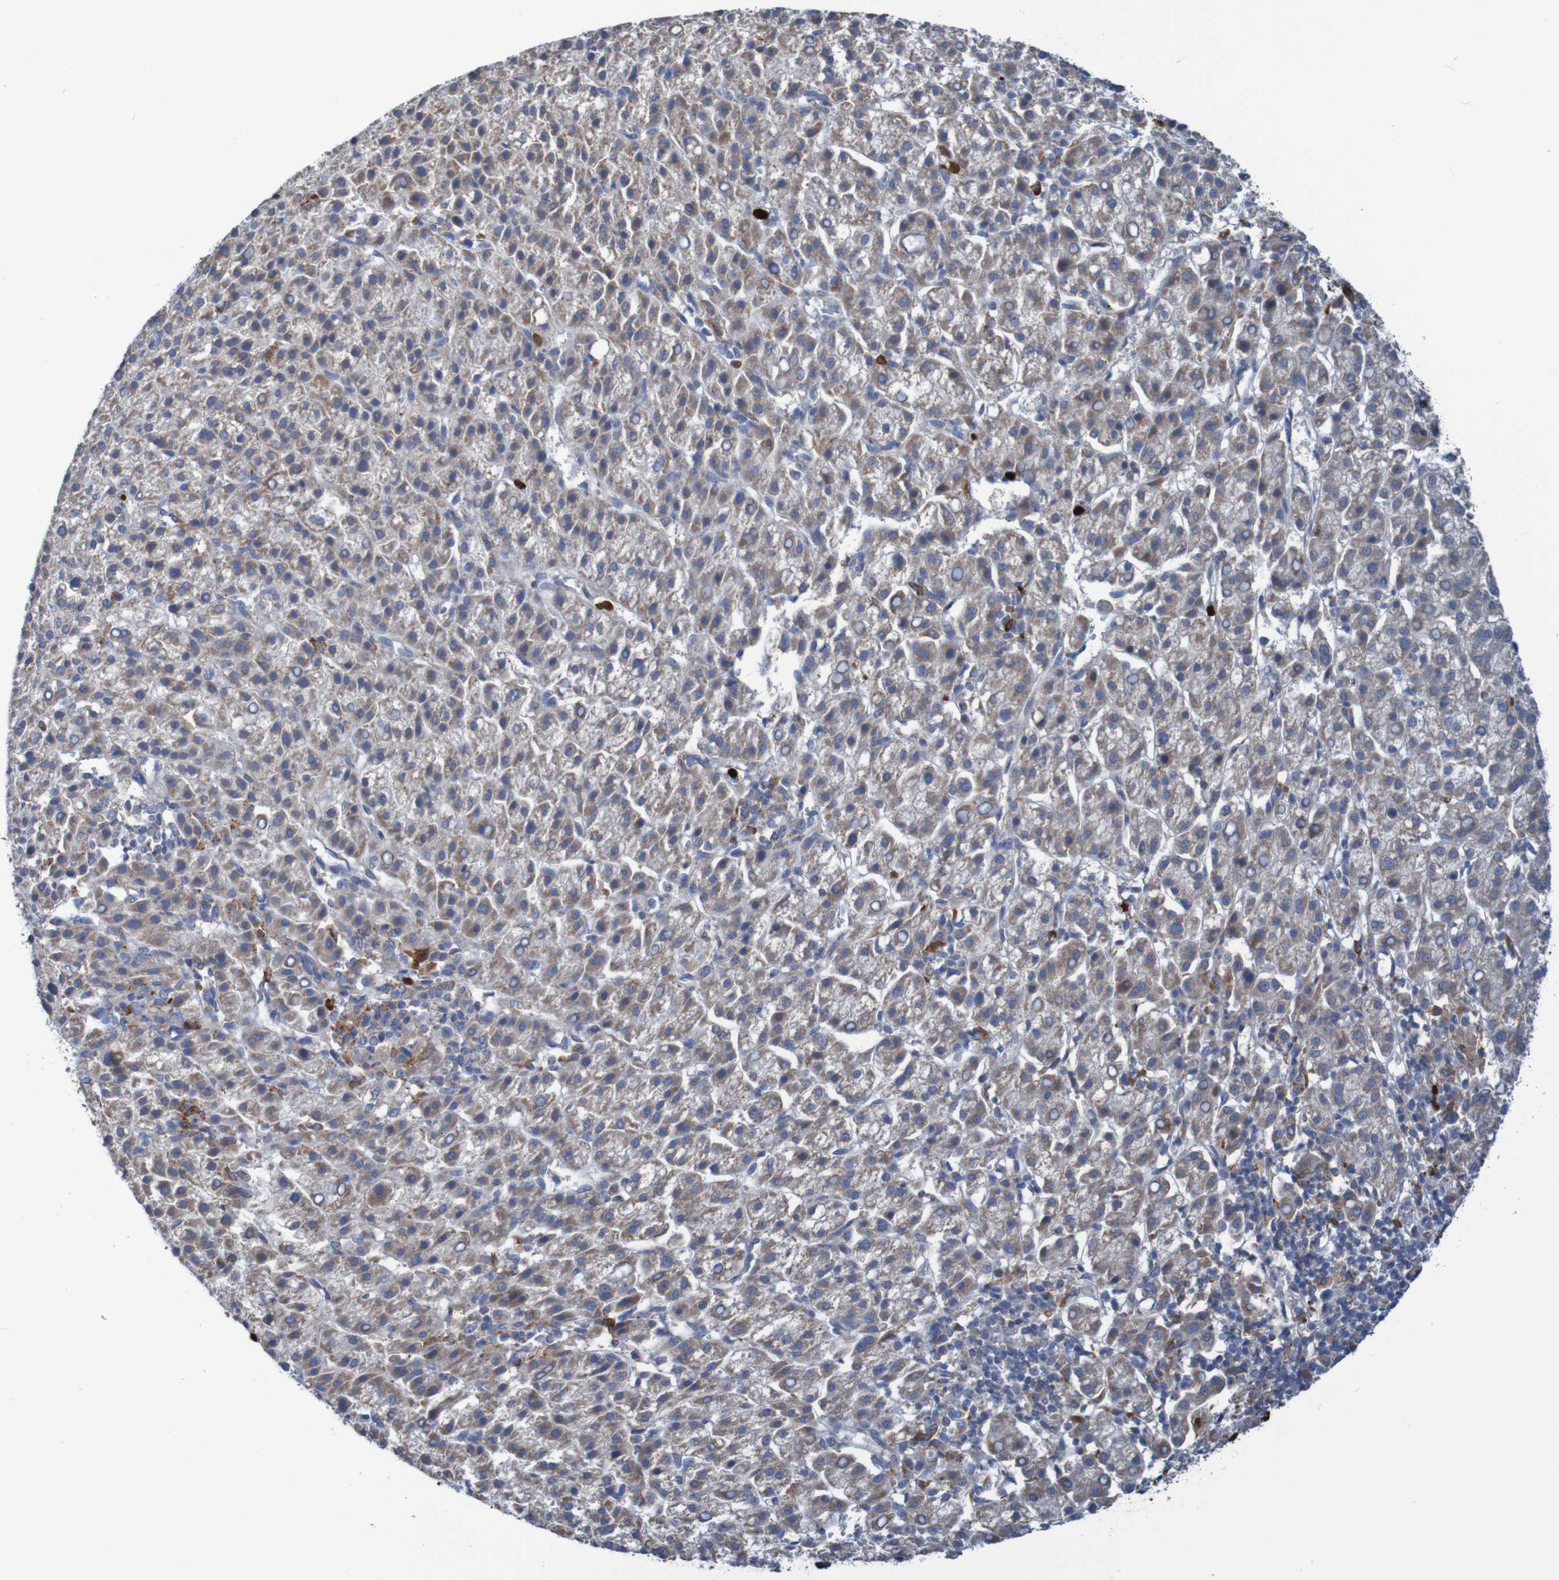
{"staining": {"intensity": "weak", "quantity": ">75%", "location": "cytoplasmic/membranous"}, "tissue": "liver cancer", "cell_type": "Tumor cells", "image_type": "cancer", "snomed": [{"axis": "morphology", "description": "Carcinoma, Hepatocellular, NOS"}, {"axis": "topography", "description": "Liver"}], "caption": "Immunohistochemistry (IHC) micrograph of neoplastic tissue: human liver cancer (hepatocellular carcinoma) stained using IHC displays low levels of weak protein expression localized specifically in the cytoplasmic/membranous of tumor cells, appearing as a cytoplasmic/membranous brown color.", "gene": "PARP4", "patient": {"sex": "female", "age": 58}}